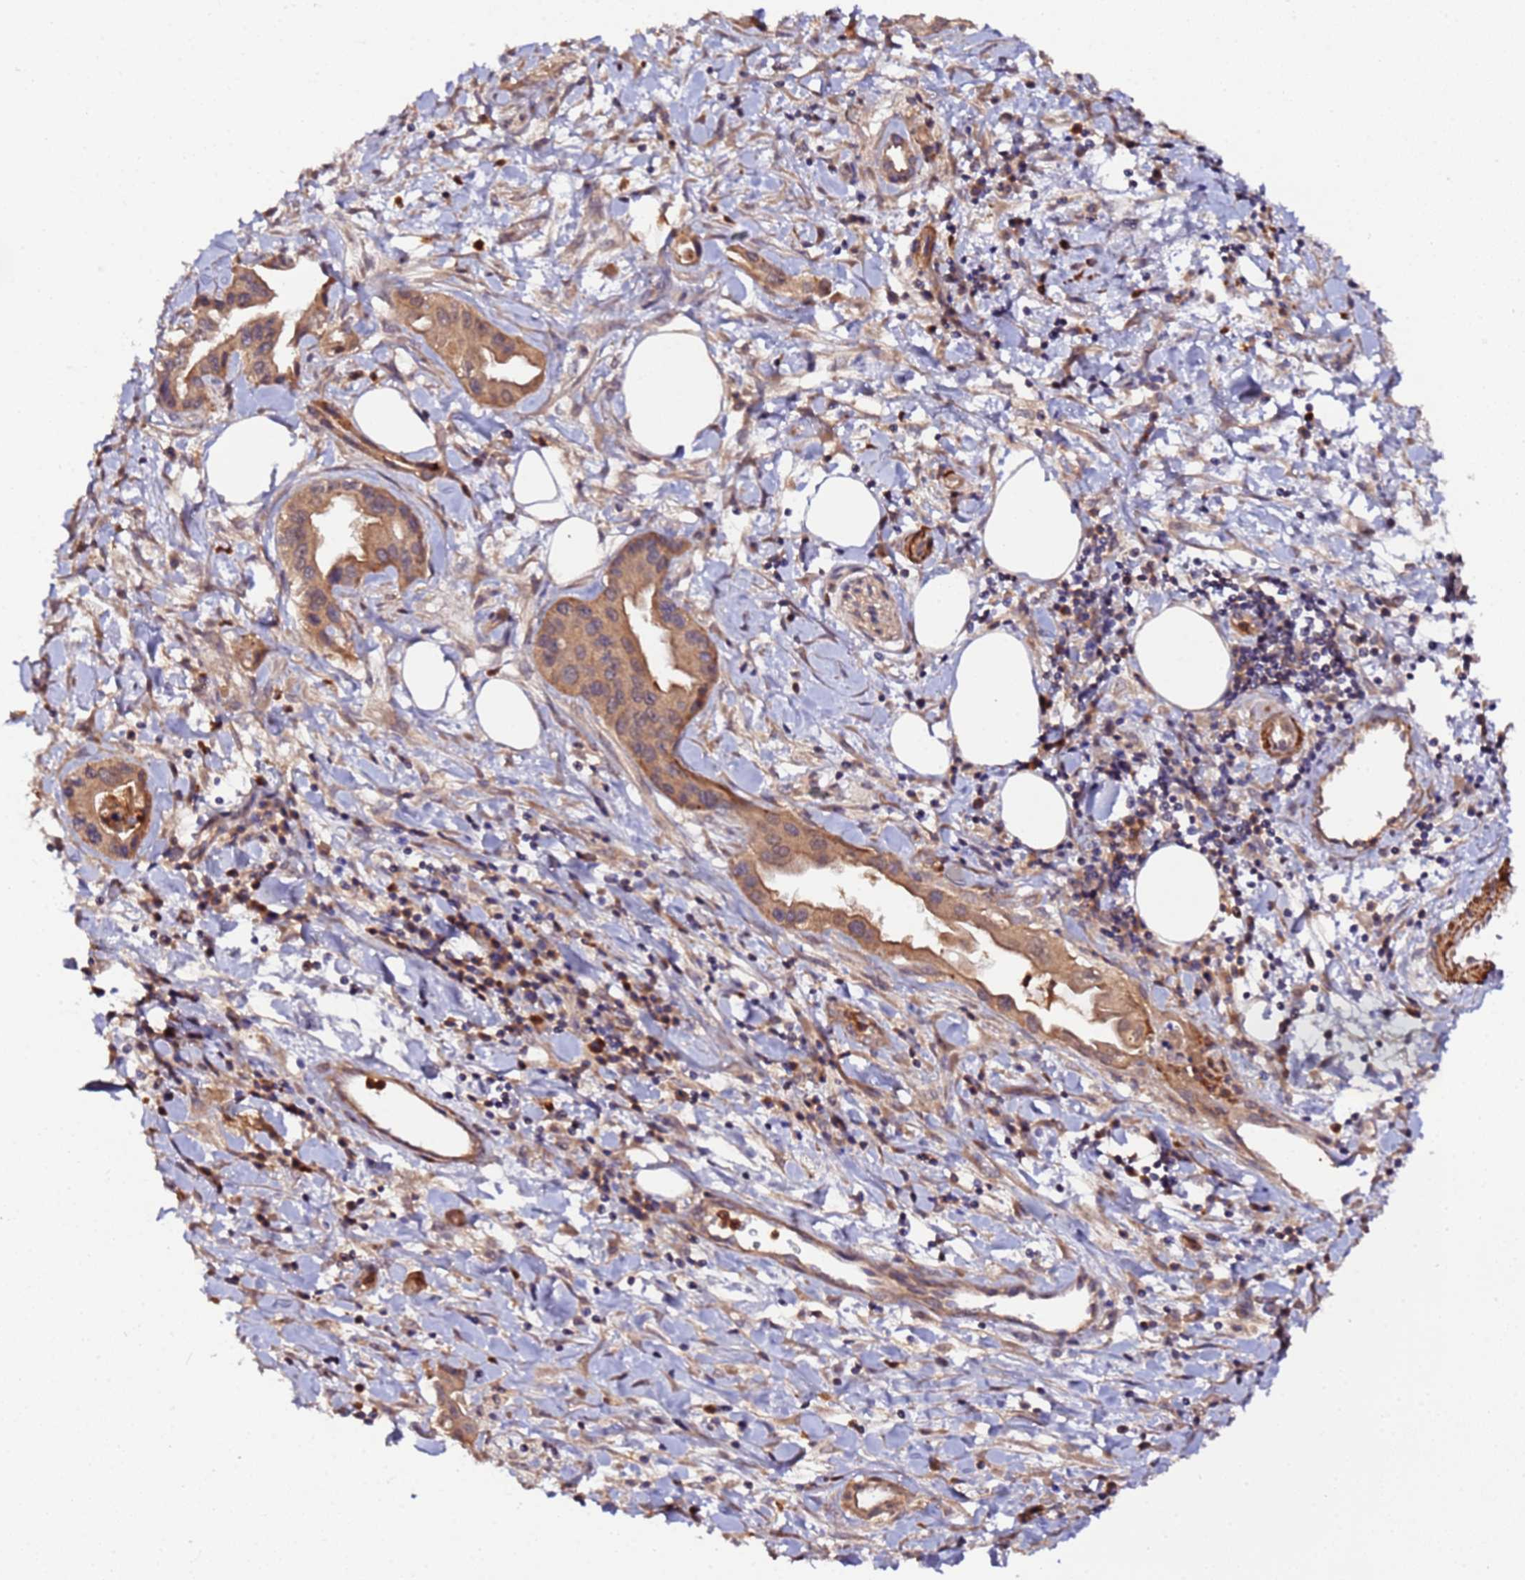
{"staining": {"intensity": "moderate", "quantity": ">75%", "location": "cytoplasmic/membranous"}, "tissue": "pancreatic cancer", "cell_type": "Tumor cells", "image_type": "cancer", "snomed": [{"axis": "morphology", "description": "Adenocarcinoma, NOS"}, {"axis": "topography", "description": "Pancreas"}], "caption": "Pancreatic cancer (adenocarcinoma) stained with IHC shows moderate cytoplasmic/membranous expression in approximately >75% of tumor cells.", "gene": "TRIM26", "patient": {"sex": "female", "age": 77}}